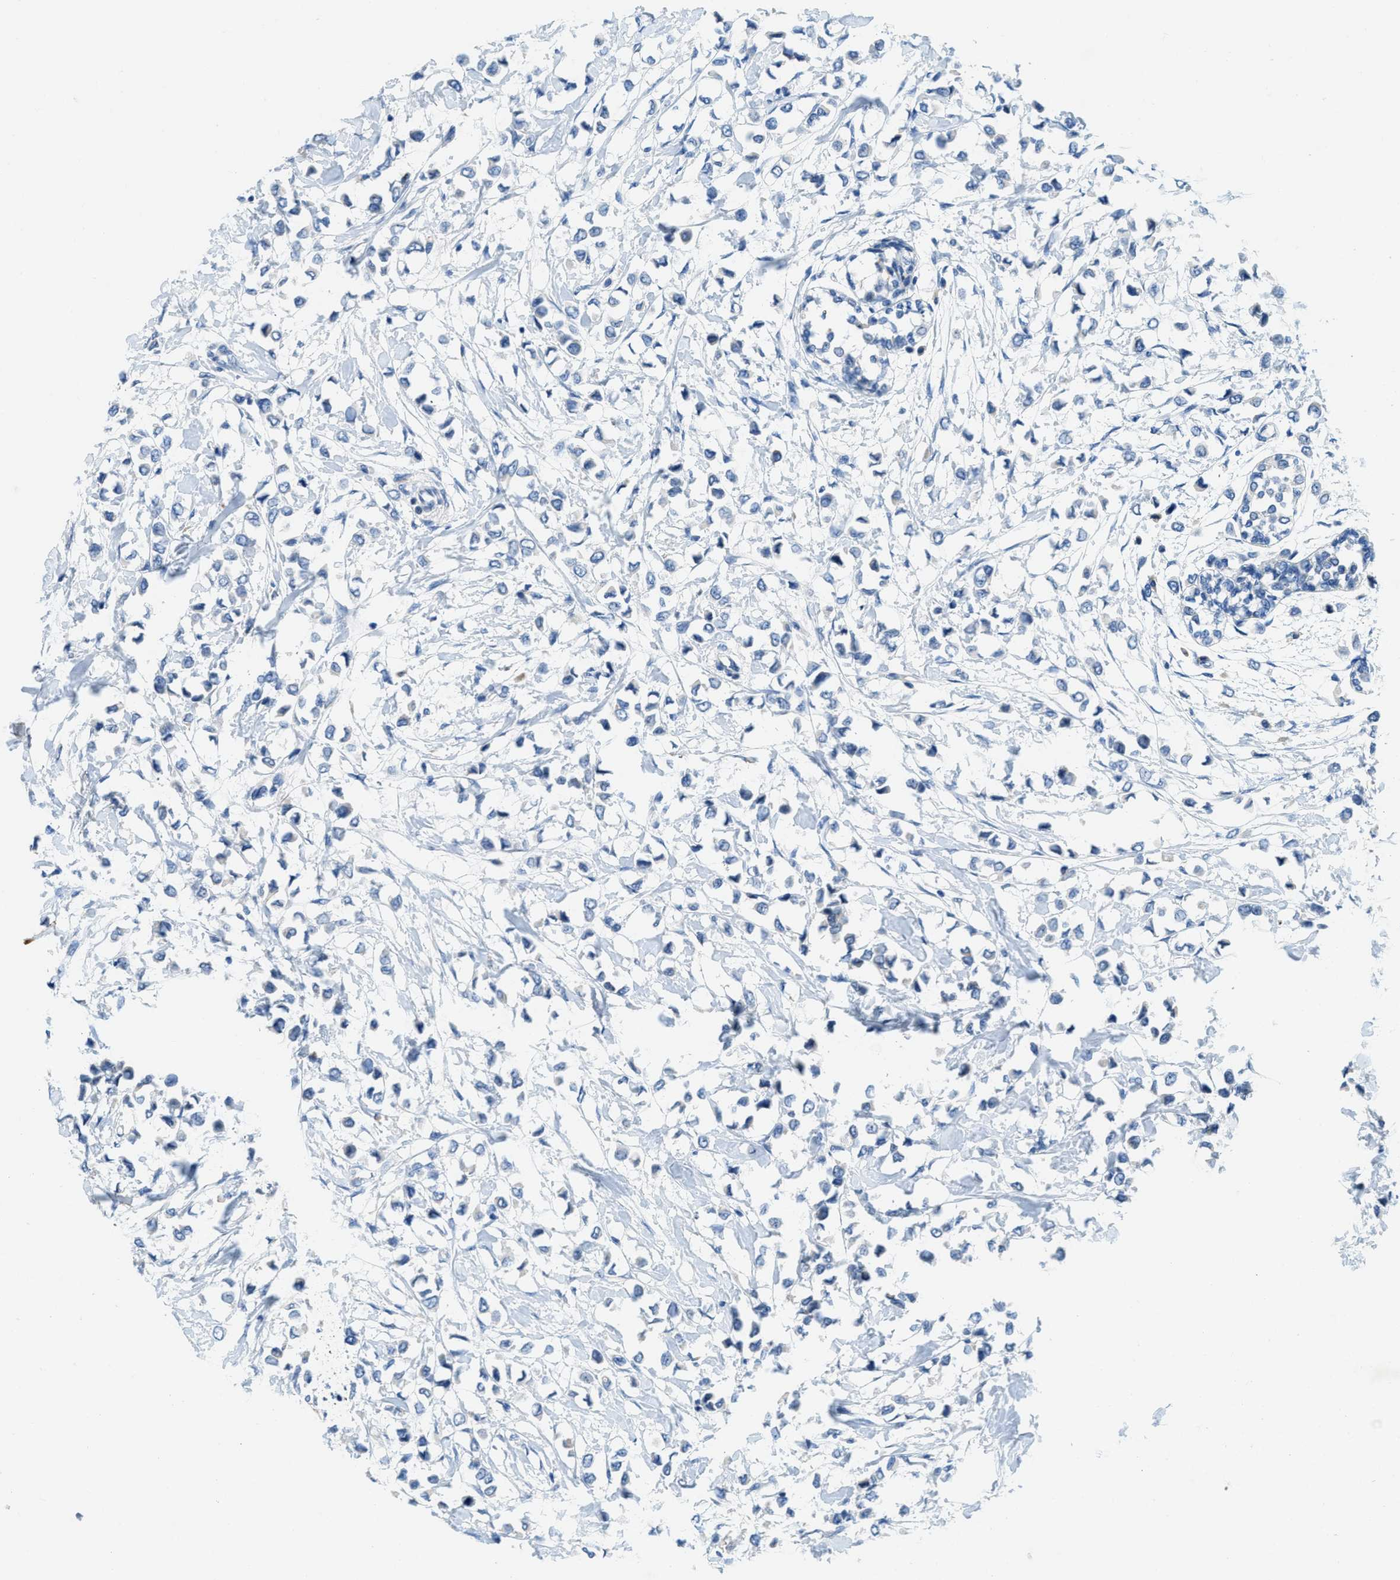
{"staining": {"intensity": "negative", "quantity": "none", "location": "none"}, "tissue": "breast cancer", "cell_type": "Tumor cells", "image_type": "cancer", "snomed": [{"axis": "morphology", "description": "Lobular carcinoma"}, {"axis": "topography", "description": "Breast"}], "caption": "A micrograph of human breast lobular carcinoma is negative for staining in tumor cells.", "gene": "TMEM248", "patient": {"sex": "female", "age": 51}}